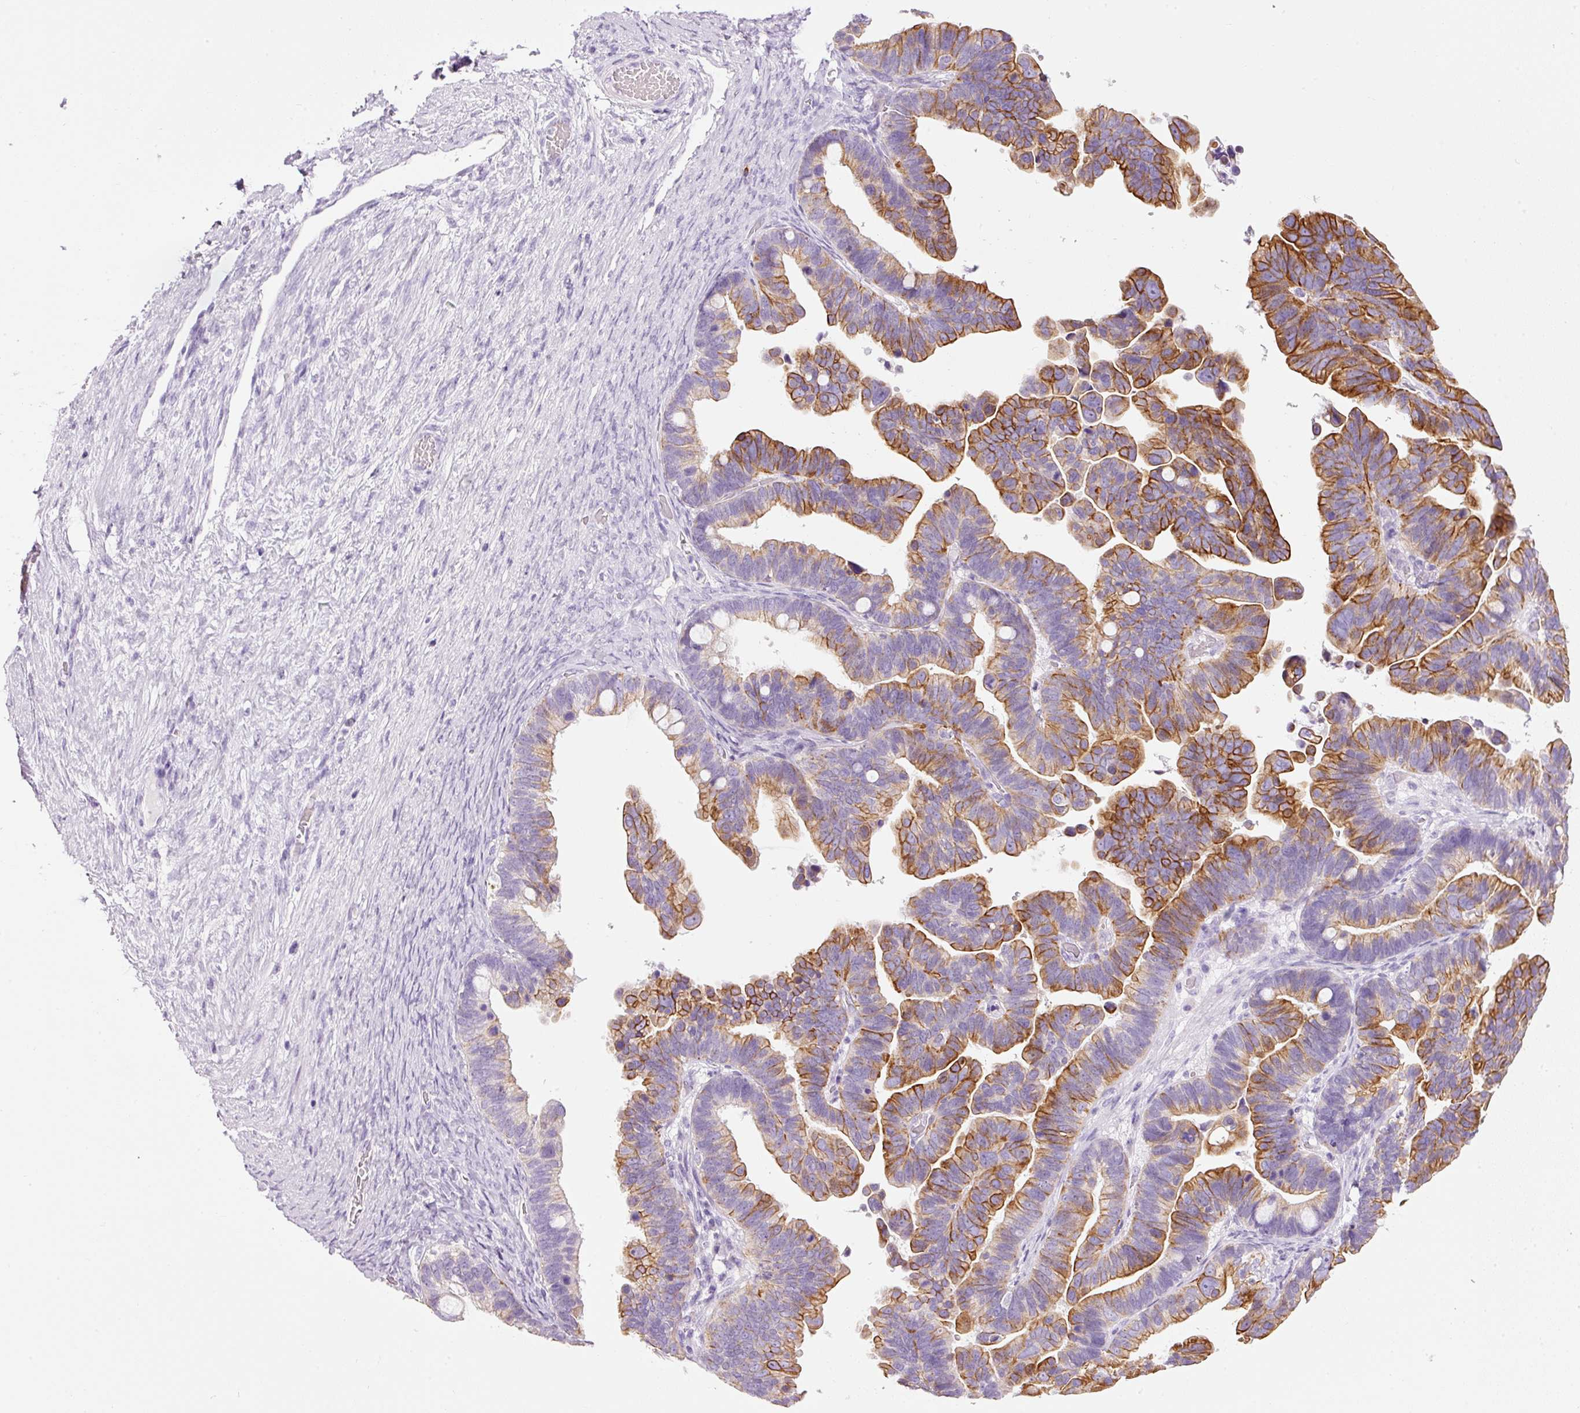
{"staining": {"intensity": "moderate", "quantity": ">75%", "location": "cytoplasmic/membranous"}, "tissue": "ovarian cancer", "cell_type": "Tumor cells", "image_type": "cancer", "snomed": [{"axis": "morphology", "description": "Cystadenocarcinoma, serous, NOS"}, {"axis": "topography", "description": "Ovary"}], "caption": "DAB (3,3'-diaminobenzidine) immunohistochemical staining of ovarian serous cystadenocarcinoma demonstrates moderate cytoplasmic/membranous protein expression in about >75% of tumor cells.", "gene": "CARD16", "patient": {"sex": "female", "age": 56}}